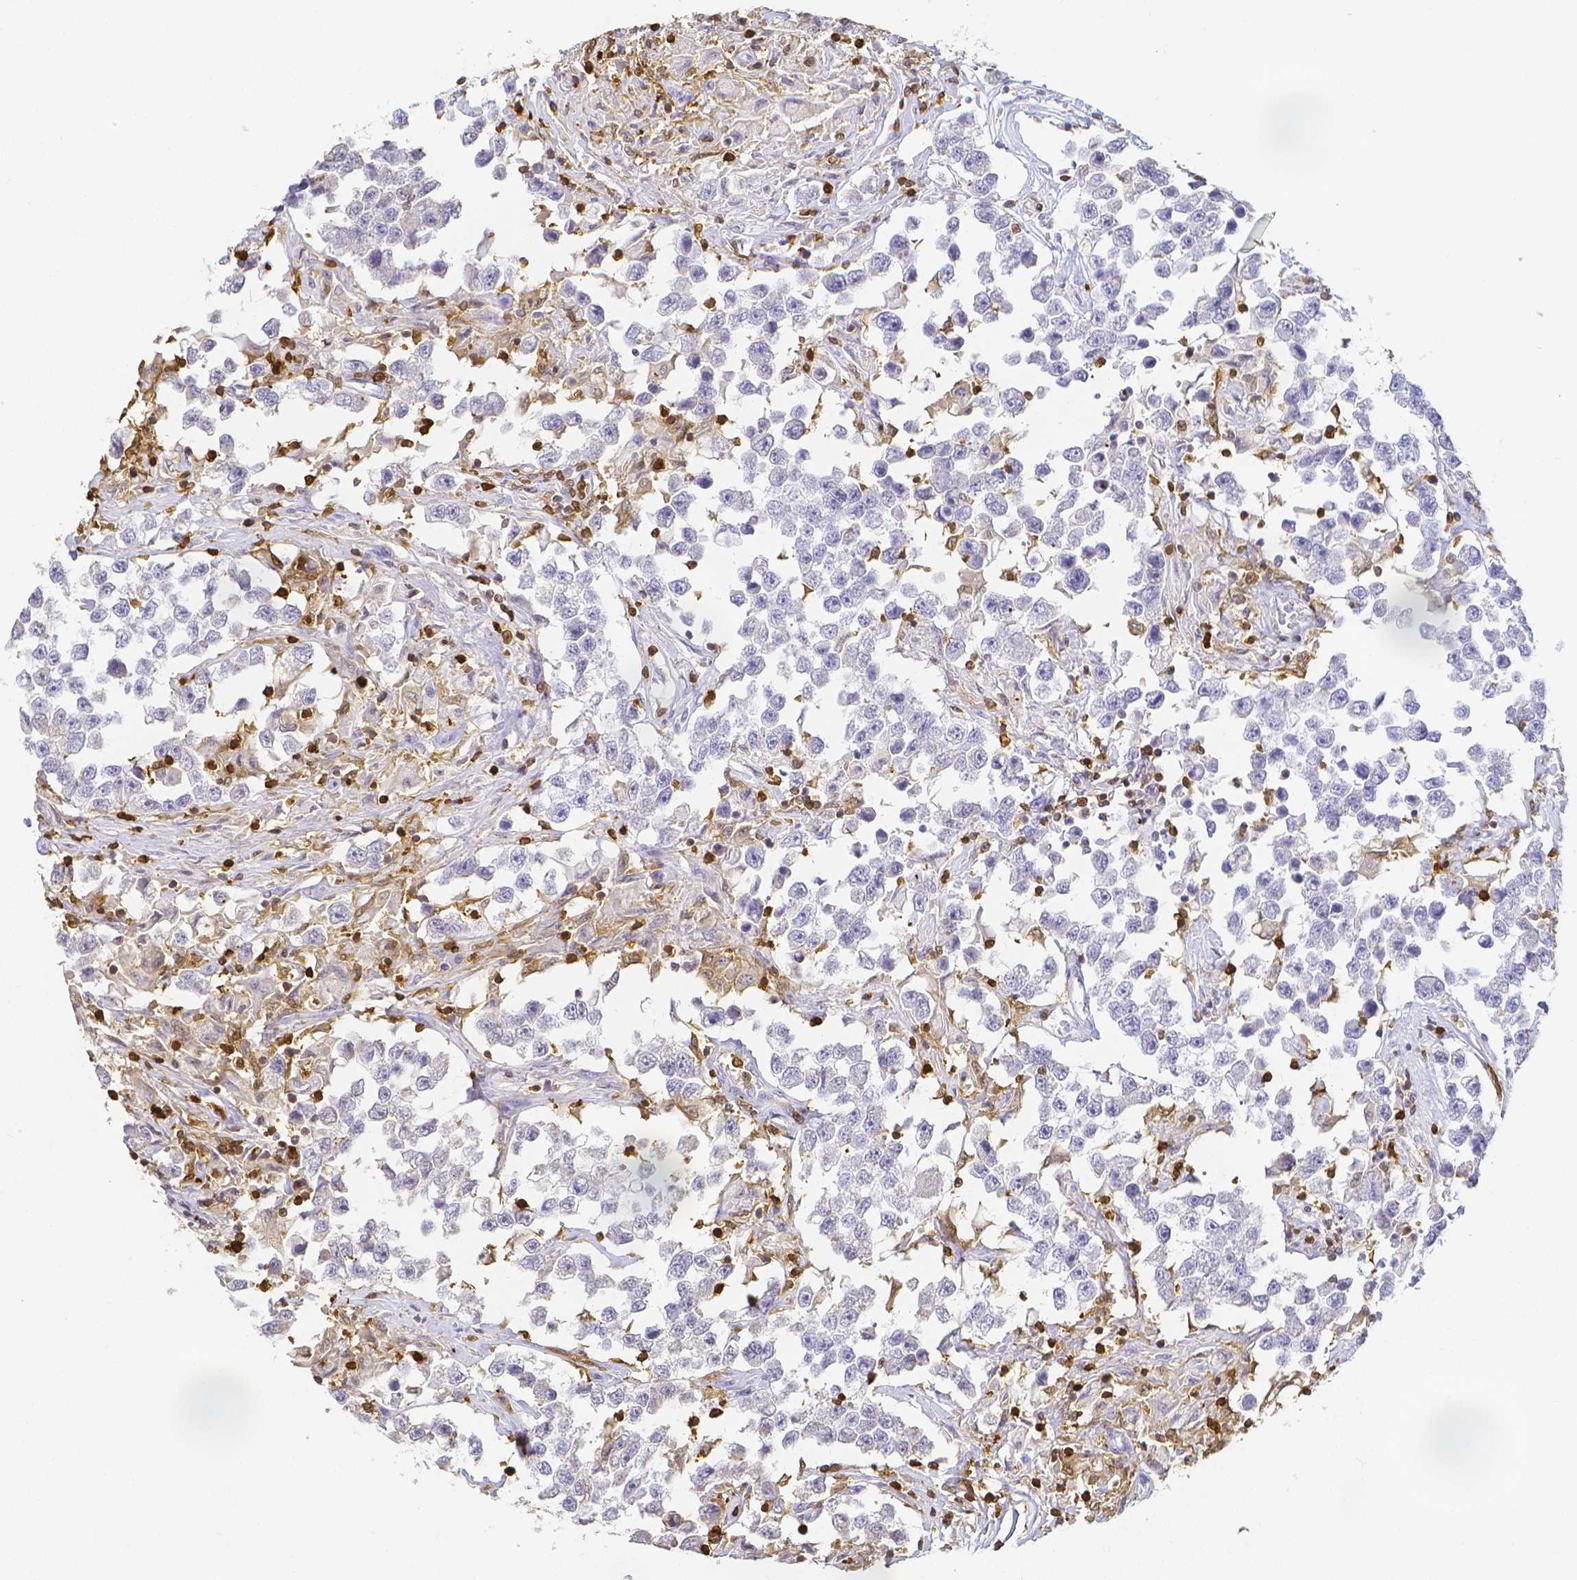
{"staining": {"intensity": "negative", "quantity": "none", "location": "none"}, "tissue": "testis cancer", "cell_type": "Tumor cells", "image_type": "cancer", "snomed": [{"axis": "morphology", "description": "Seminoma, NOS"}, {"axis": "topography", "description": "Testis"}], "caption": "The photomicrograph demonstrates no significant staining in tumor cells of seminoma (testis).", "gene": "COTL1", "patient": {"sex": "male", "age": 46}}